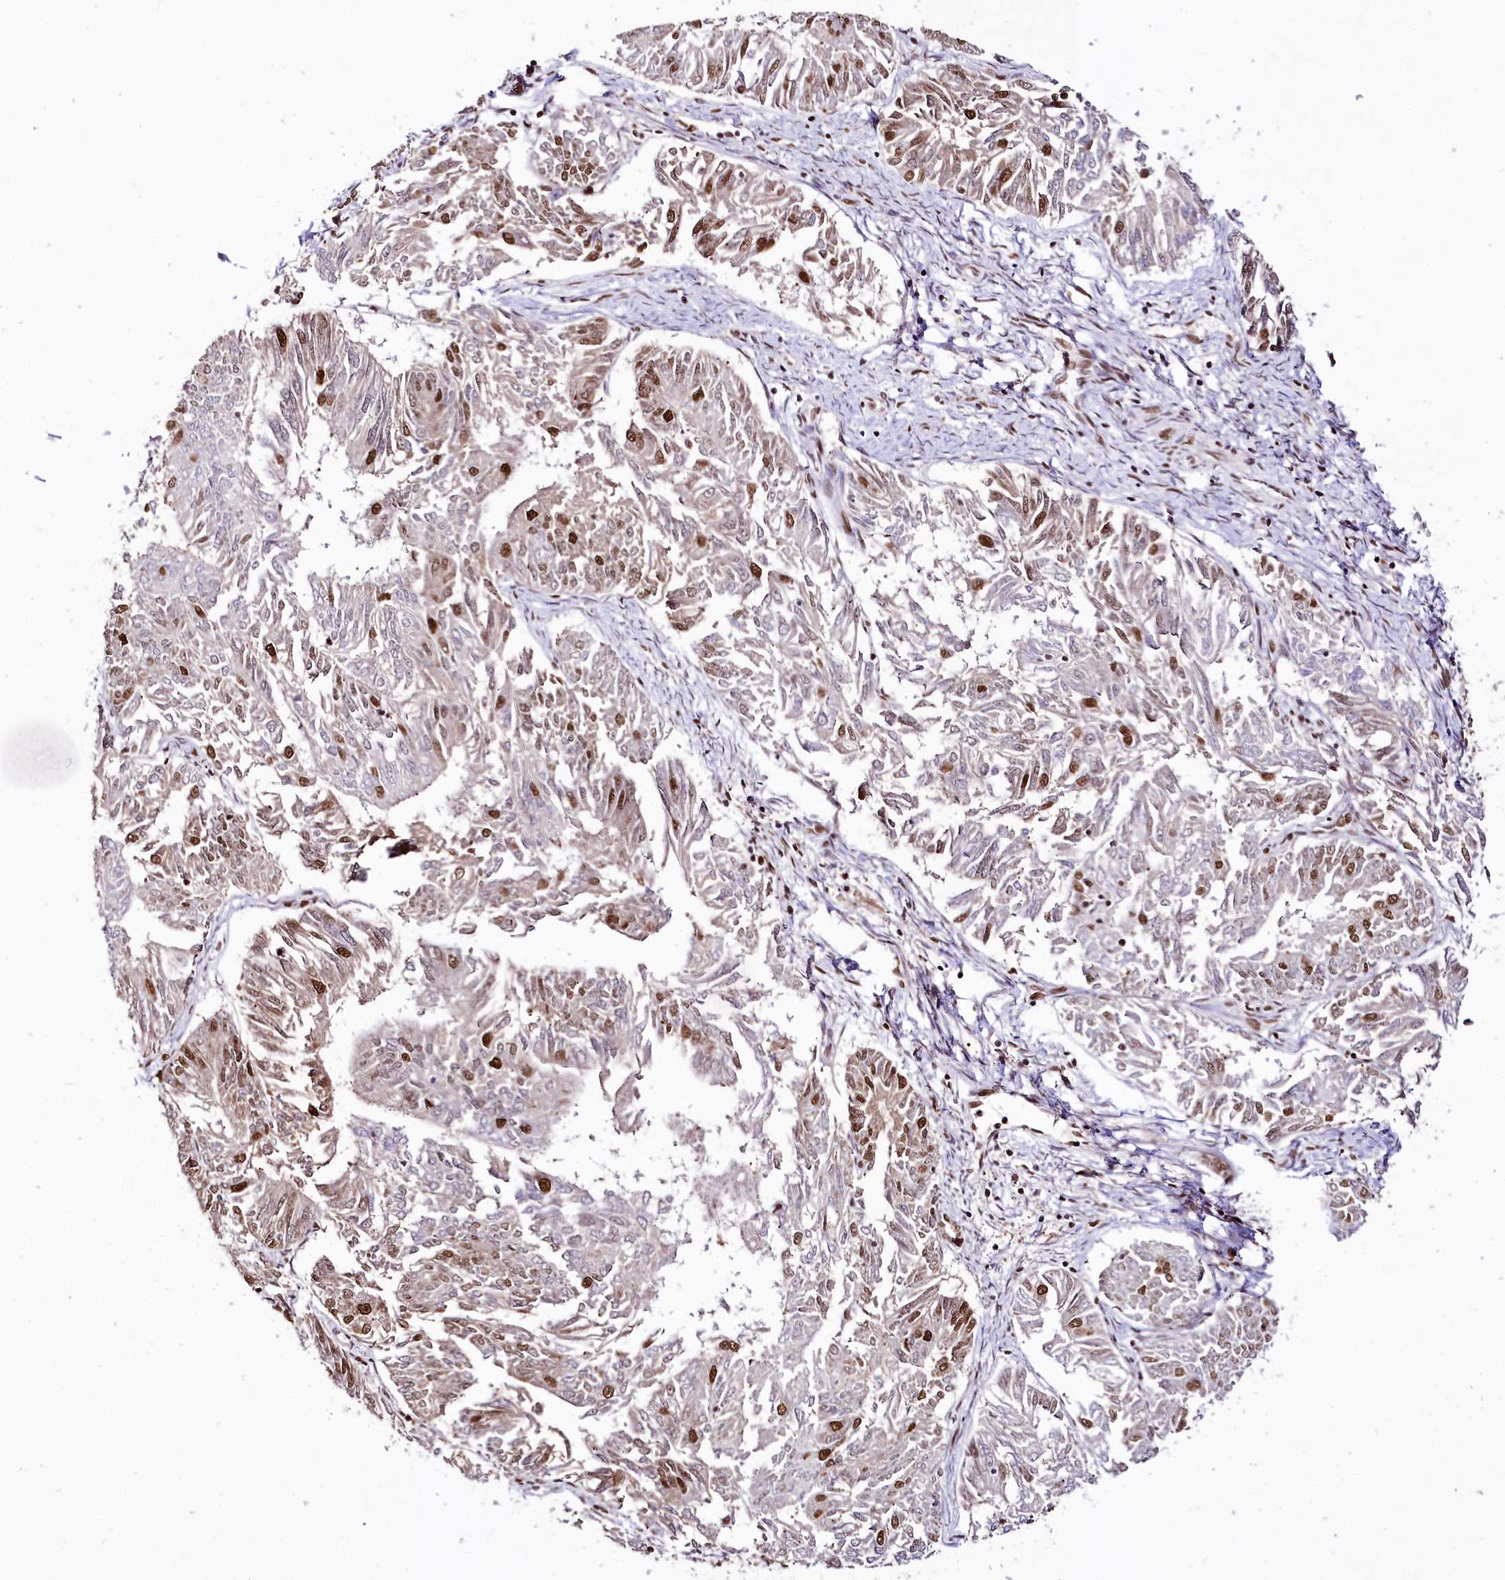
{"staining": {"intensity": "strong", "quantity": "<25%", "location": "nuclear"}, "tissue": "endometrial cancer", "cell_type": "Tumor cells", "image_type": "cancer", "snomed": [{"axis": "morphology", "description": "Adenocarcinoma, NOS"}, {"axis": "topography", "description": "Endometrium"}], "caption": "Protein analysis of endometrial cancer (adenocarcinoma) tissue reveals strong nuclear expression in about <25% of tumor cells. (Brightfield microscopy of DAB IHC at high magnification).", "gene": "SMARCE1", "patient": {"sex": "female", "age": 58}}